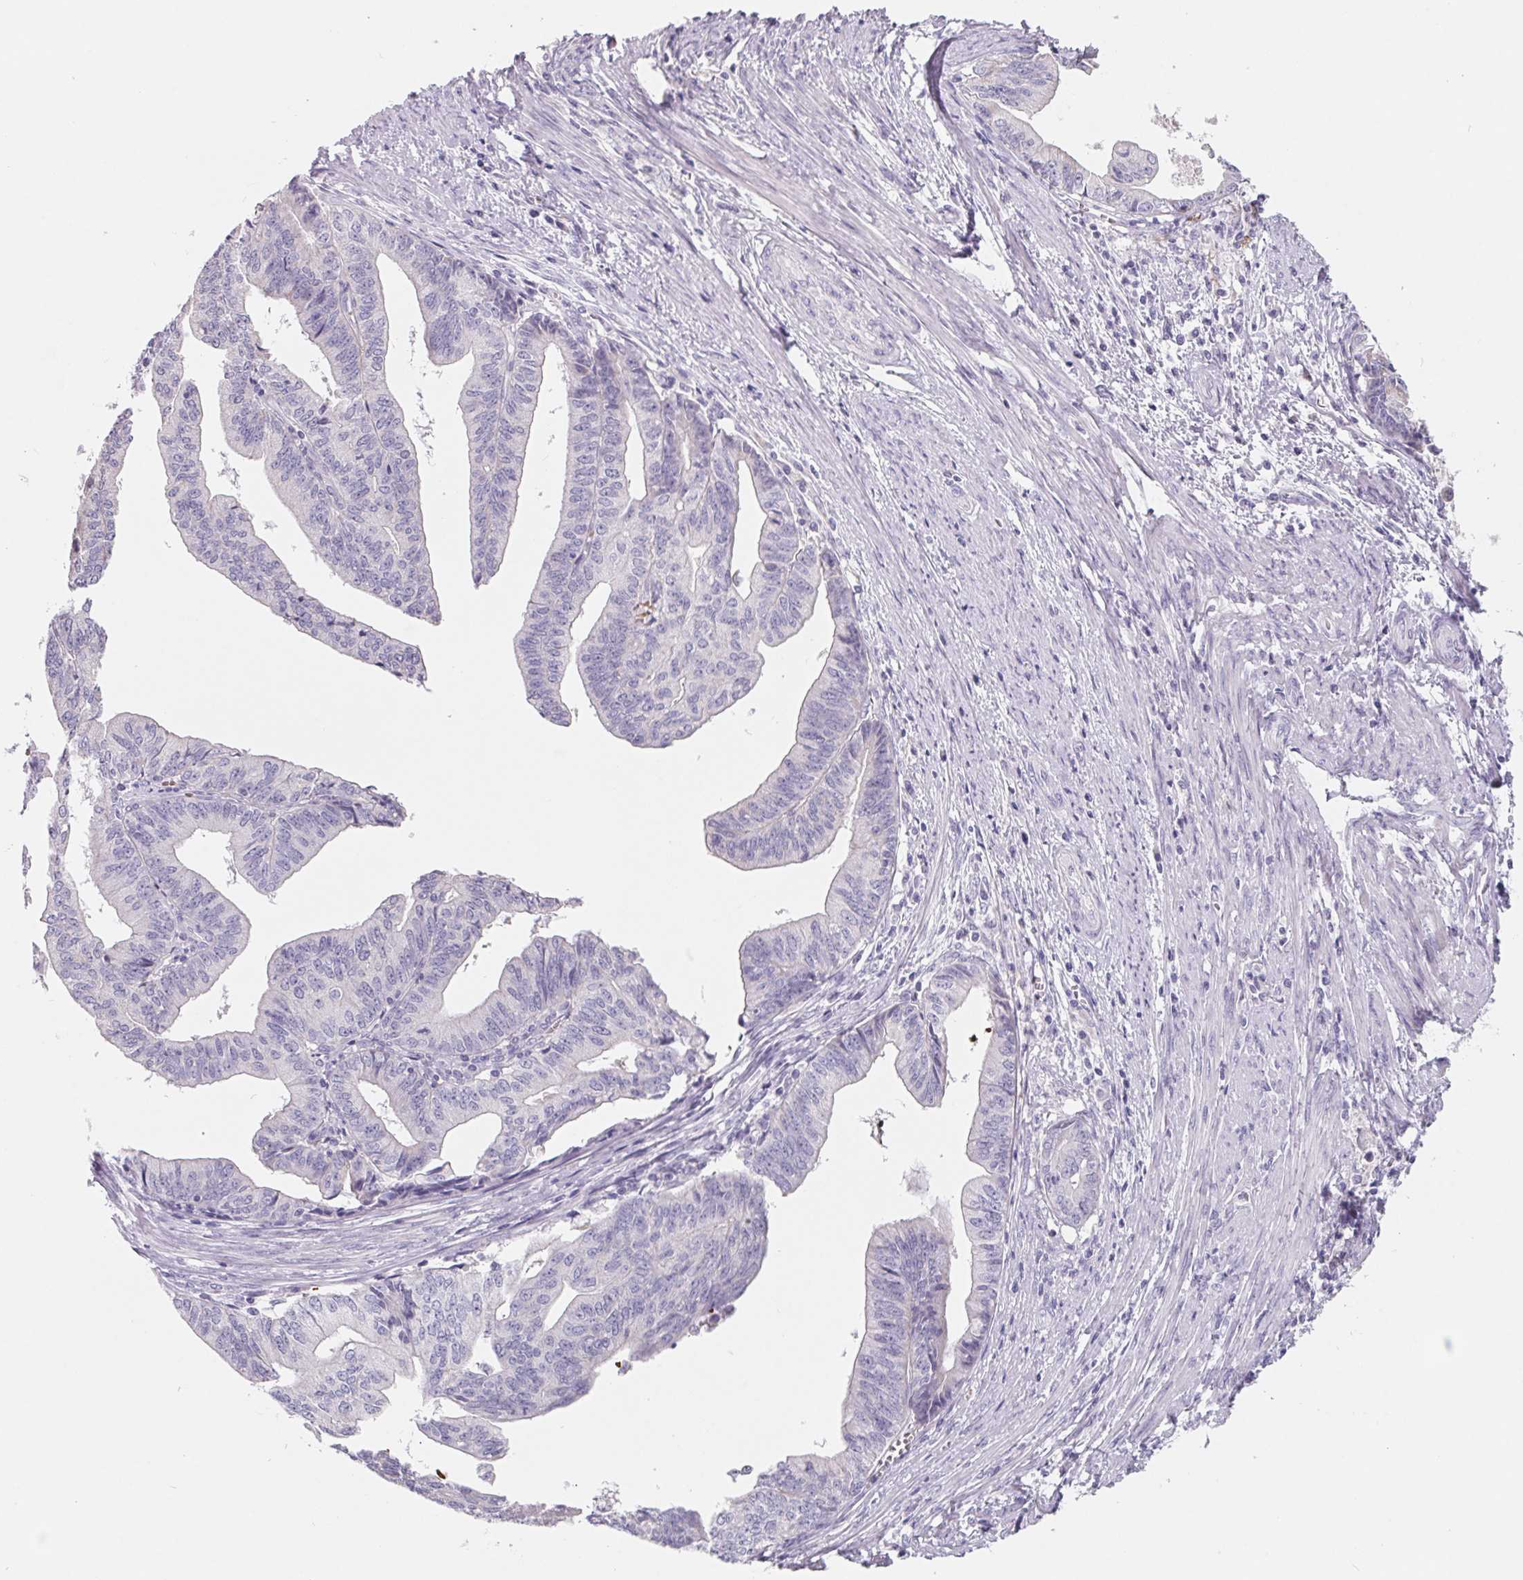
{"staining": {"intensity": "negative", "quantity": "none", "location": "none"}, "tissue": "endometrial cancer", "cell_type": "Tumor cells", "image_type": "cancer", "snomed": [{"axis": "morphology", "description": "Adenocarcinoma, NOS"}, {"axis": "topography", "description": "Endometrium"}], "caption": "This image is of endometrial cancer (adenocarcinoma) stained with IHC to label a protein in brown with the nuclei are counter-stained blue. There is no expression in tumor cells. Nuclei are stained in blue.", "gene": "FDX1", "patient": {"sex": "female", "age": 65}}